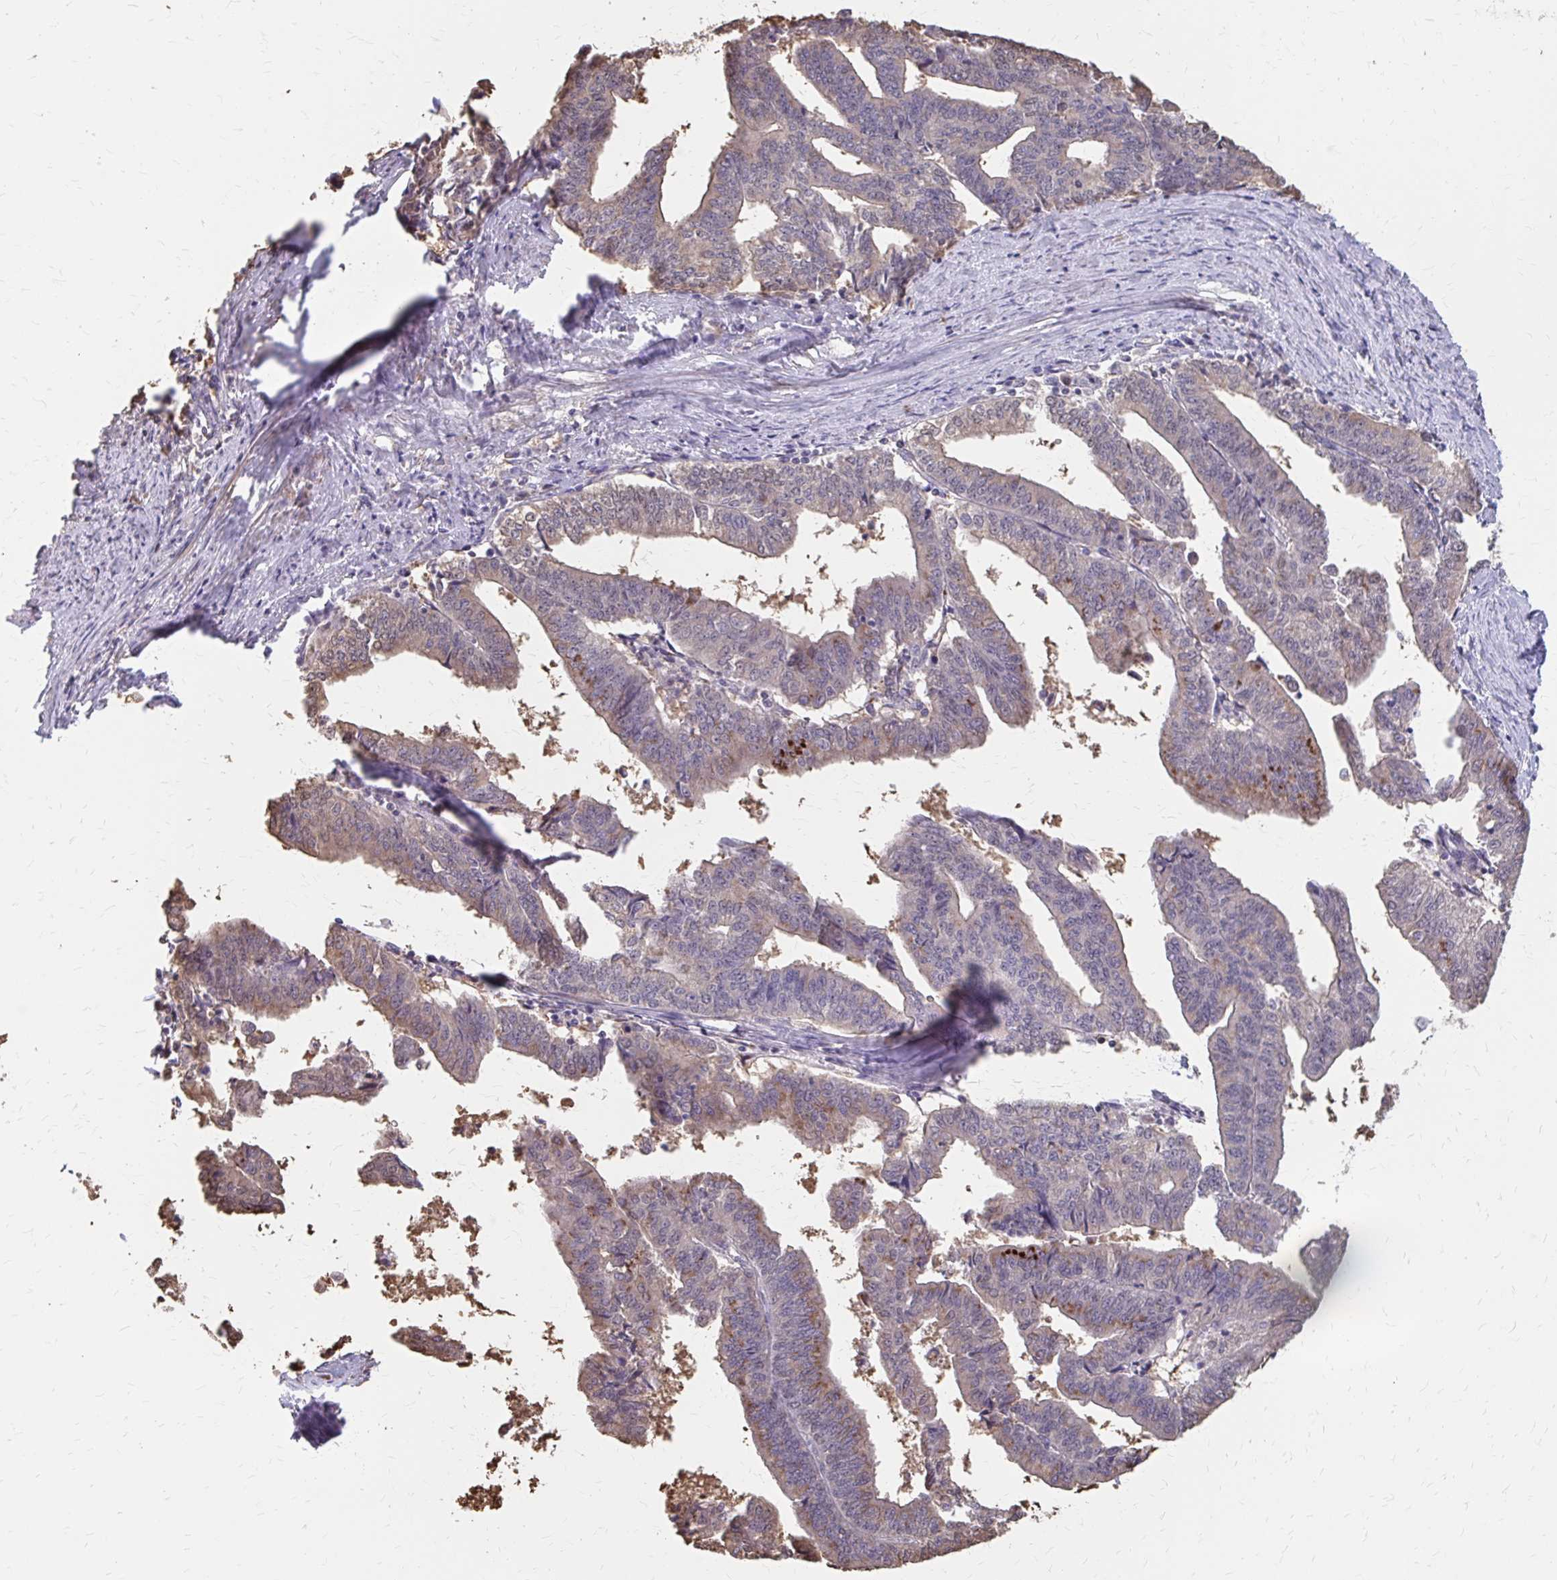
{"staining": {"intensity": "weak", "quantity": "25%-75%", "location": "cytoplasmic/membranous"}, "tissue": "endometrial cancer", "cell_type": "Tumor cells", "image_type": "cancer", "snomed": [{"axis": "morphology", "description": "Adenocarcinoma, NOS"}, {"axis": "topography", "description": "Endometrium"}], "caption": "The immunohistochemical stain highlights weak cytoplasmic/membranous positivity in tumor cells of endometrial cancer tissue. (IHC, brightfield microscopy, high magnification).", "gene": "IFI44L", "patient": {"sex": "female", "age": 65}}